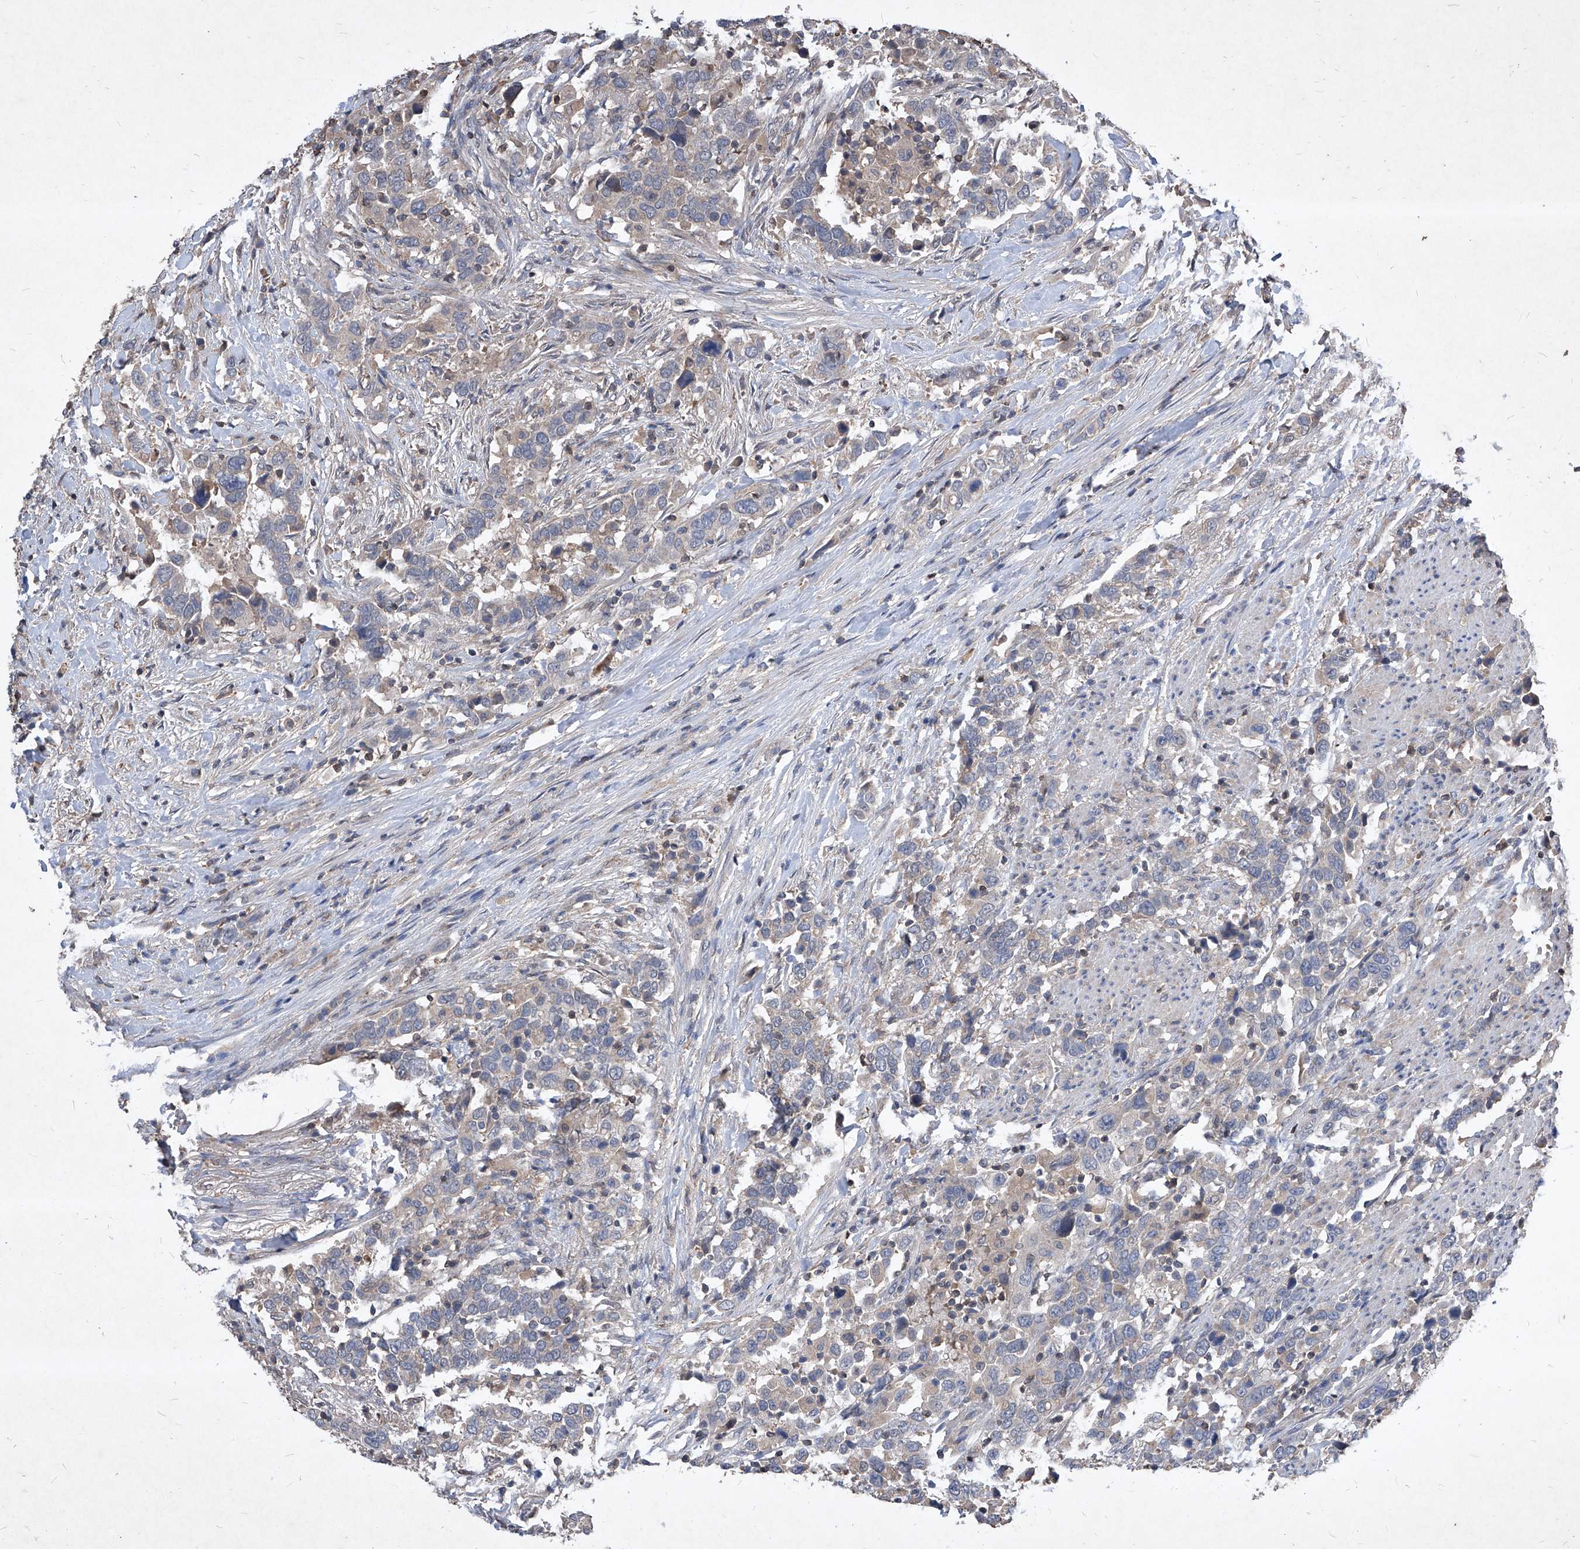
{"staining": {"intensity": "weak", "quantity": "25%-75%", "location": "cytoplasmic/membranous"}, "tissue": "urothelial cancer", "cell_type": "Tumor cells", "image_type": "cancer", "snomed": [{"axis": "morphology", "description": "Urothelial carcinoma, High grade"}, {"axis": "topography", "description": "Urinary bladder"}], "caption": "A high-resolution image shows immunohistochemistry (IHC) staining of urothelial carcinoma (high-grade), which reveals weak cytoplasmic/membranous expression in about 25%-75% of tumor cells.", "gene": "SYNGR1", "patient": {"sex": "male", "age": 61}}